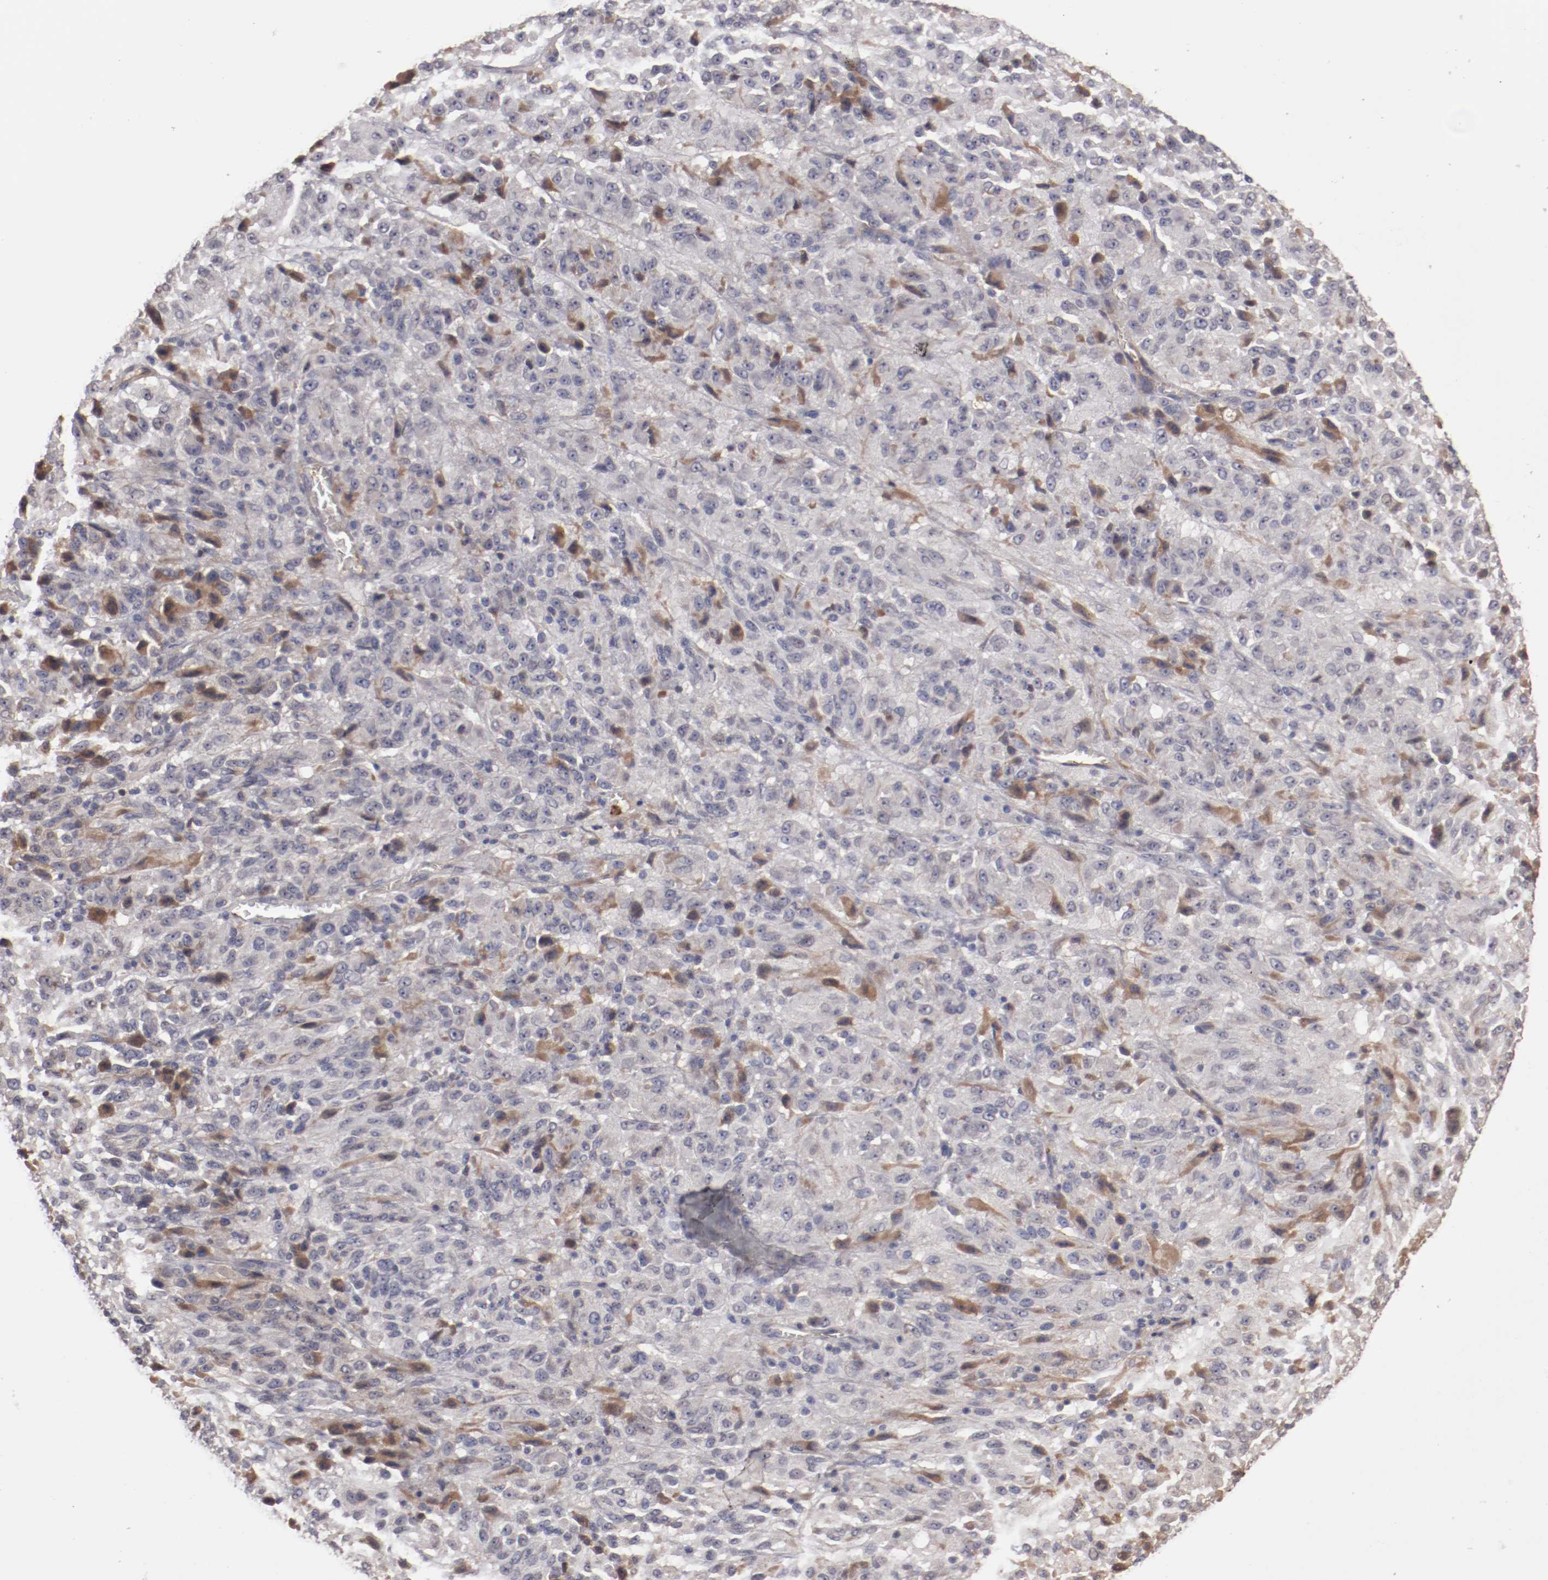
{"staining": {"intensity": "weak", "quantity": "25%-75%", "location": "cytoplasmic/membranous"}, "tissue": "melanoma", "cell_type": "Tumor cells", "image_type": "cancer", "snomed": [{"axis": "morphology", "description": "Malignant melanoma, Metastatic site"}, {"axis": "topography", "description": "Lung"}], "caption": "Malignant melanoma (metastatic site) stained with DAB (3,3'-diaminobenzidine) IHC displays low levels of weak cytoplasmic/membranous positivity in approximately 25%-75% of tumor cells.", "gene": "SERPINA7", "patient": {"sex": "male", "age": 64}}